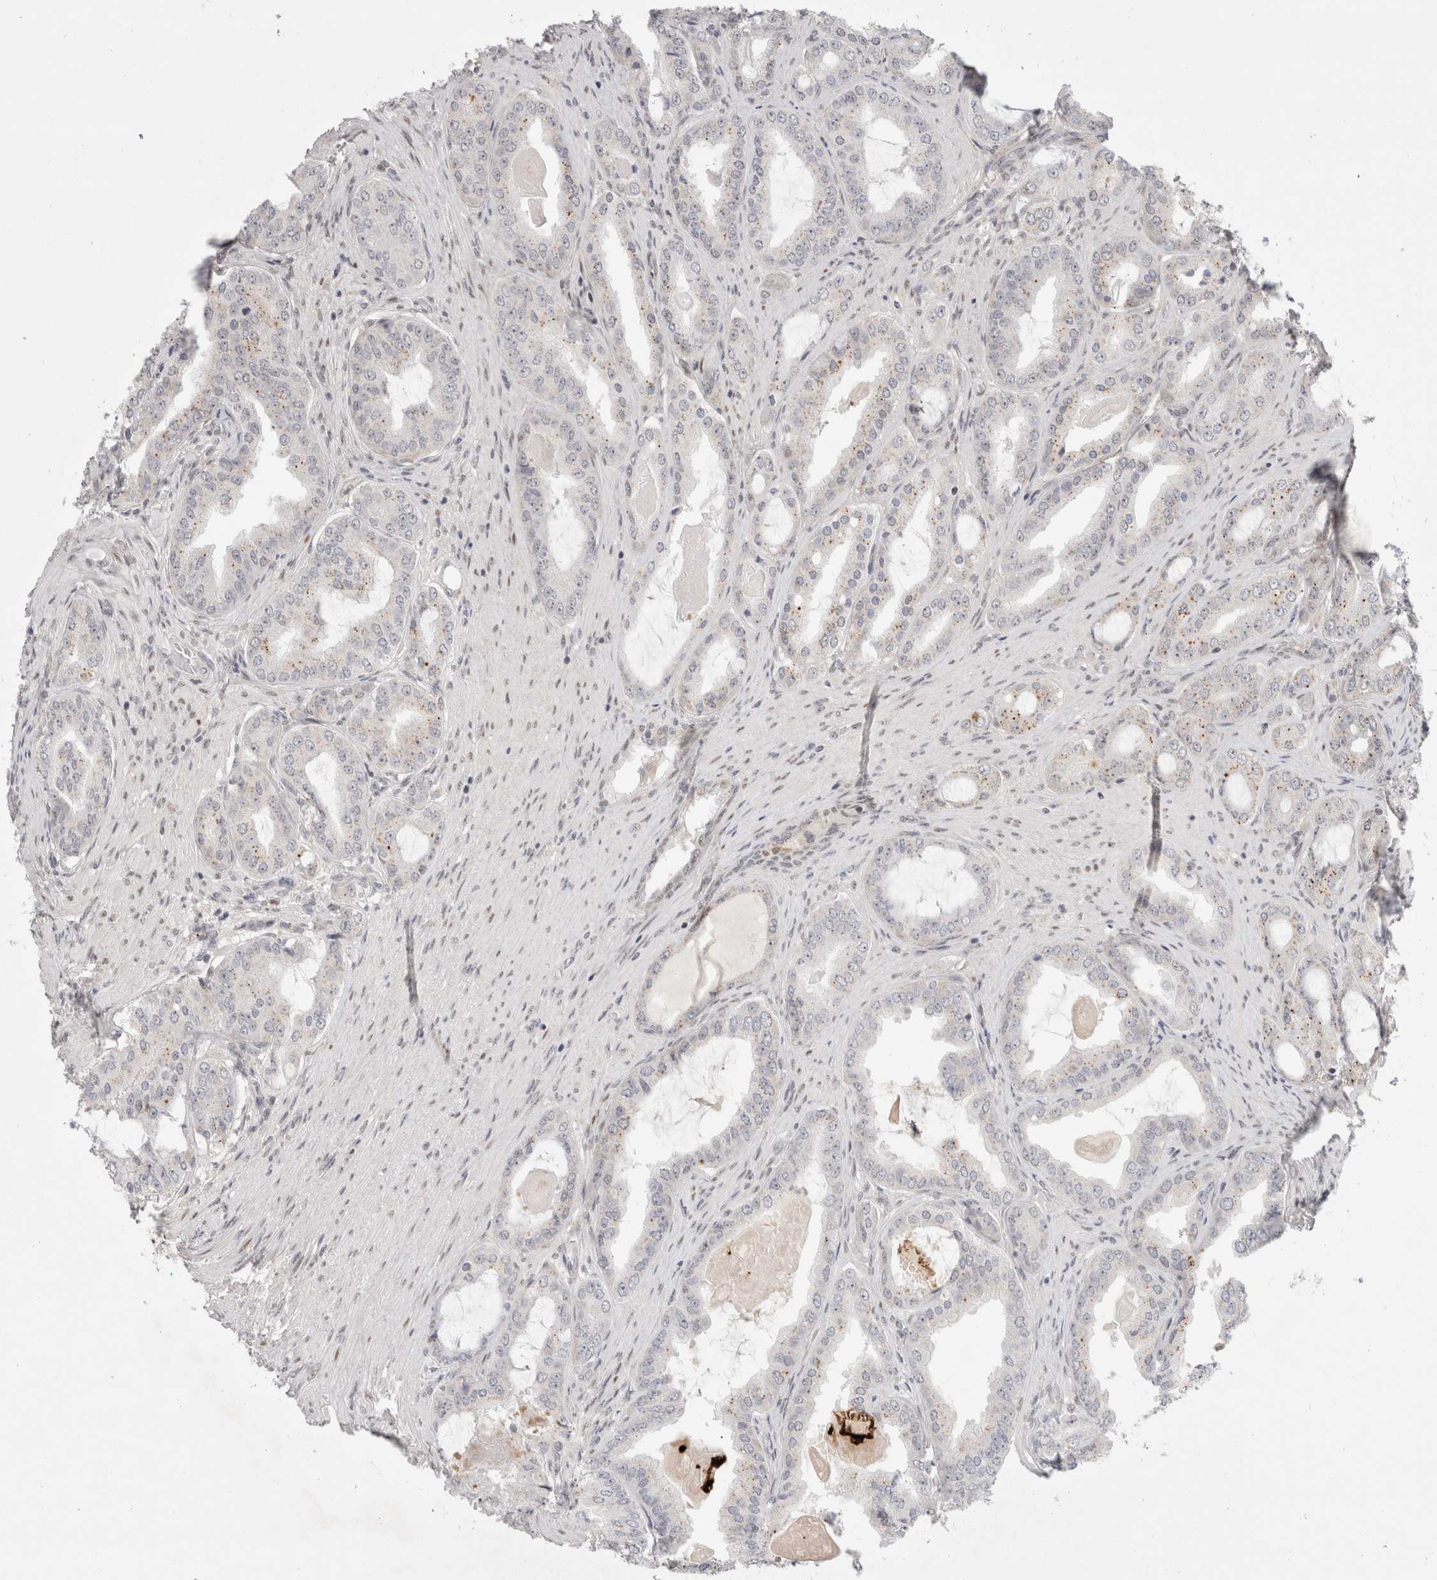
{"staining": {"intensity": "weak", "quantity": "<25%", "location": "cytoplasmic/membranous"}, "tissue": "prostate cancer", "cell_type": "Tumor cells", "image_type": "cancer", "snomed": [{"axis": "morphology", "description": "Adenocarcinoma, High grade"}, {"axis": "topography", "description": "Prostate"}], "caption": "A high-resolution image shows immunohistochemistry staining of high-grade adenocarcinoma (prostate), which exhibits no significant positivity in tumor cells.", "gene": "SENP6", "patient": {"sex": "male", "age": 60}}